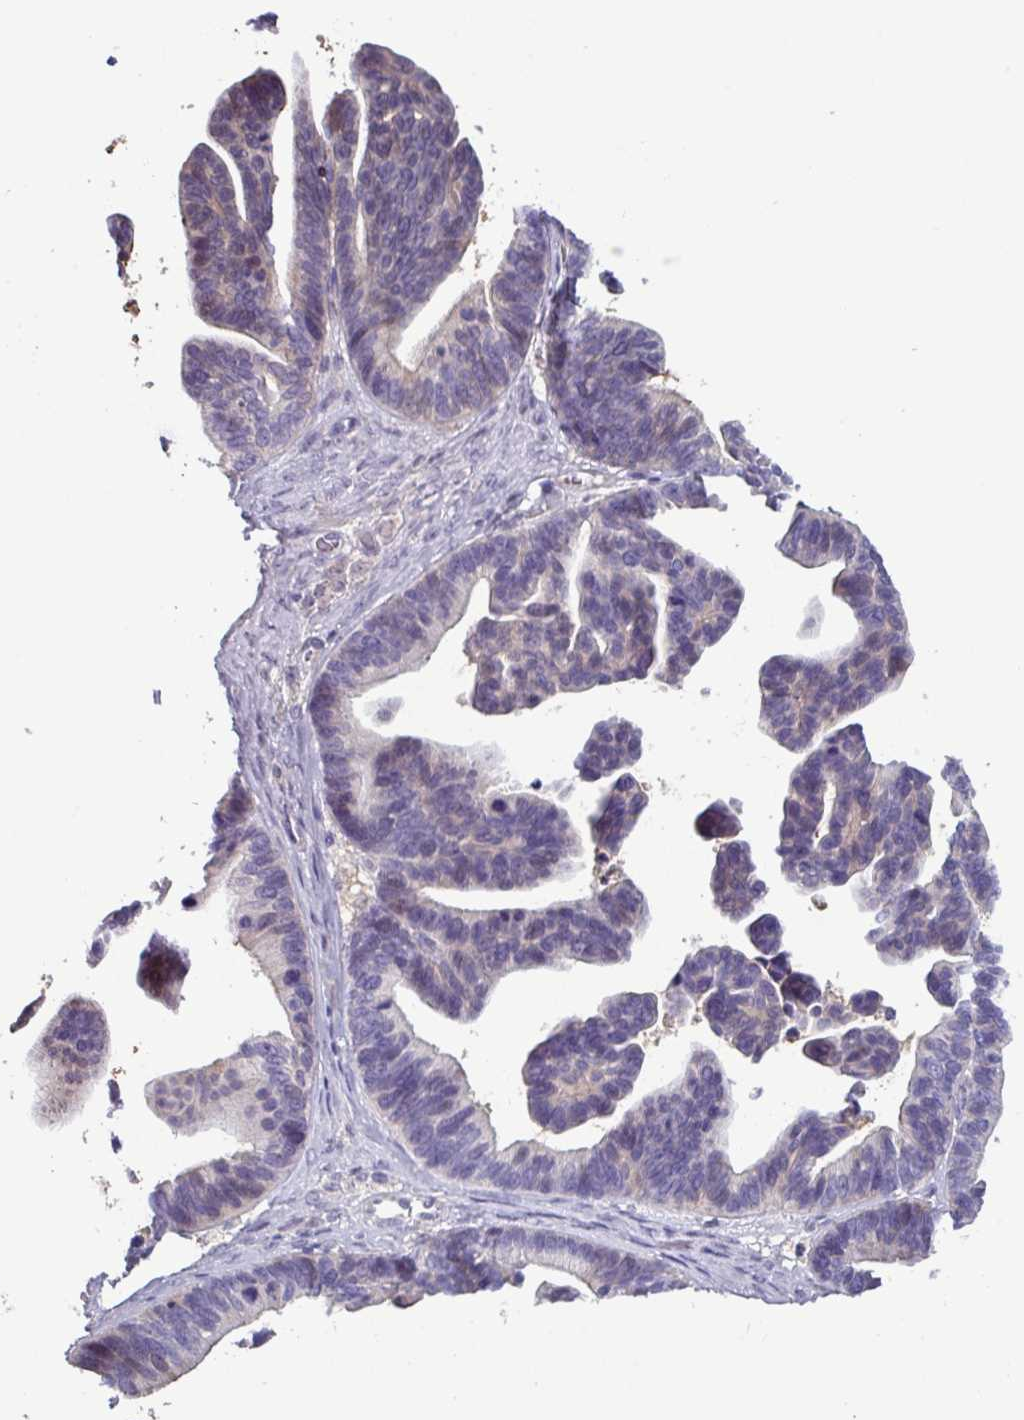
{"staining": {"intensity": "weak", "quantity": "<25%", "location": "nuclear"}, "tissue": "ovarian cancer", "cell_type": "Tumor cells", "image_type": "cancer", "snomed": [{"axis": "morphology", "description": "Cystadenocarcinoma, serous, NOS"}, {"axis": "topography", "description": "Ovary"}], "caption": "Ovarian cancer was stained to show a protein in brown. There is no significant expression in tumor cells.", "gene": "PNLDC1", "patient": {"sex": "female", "age": 56}}